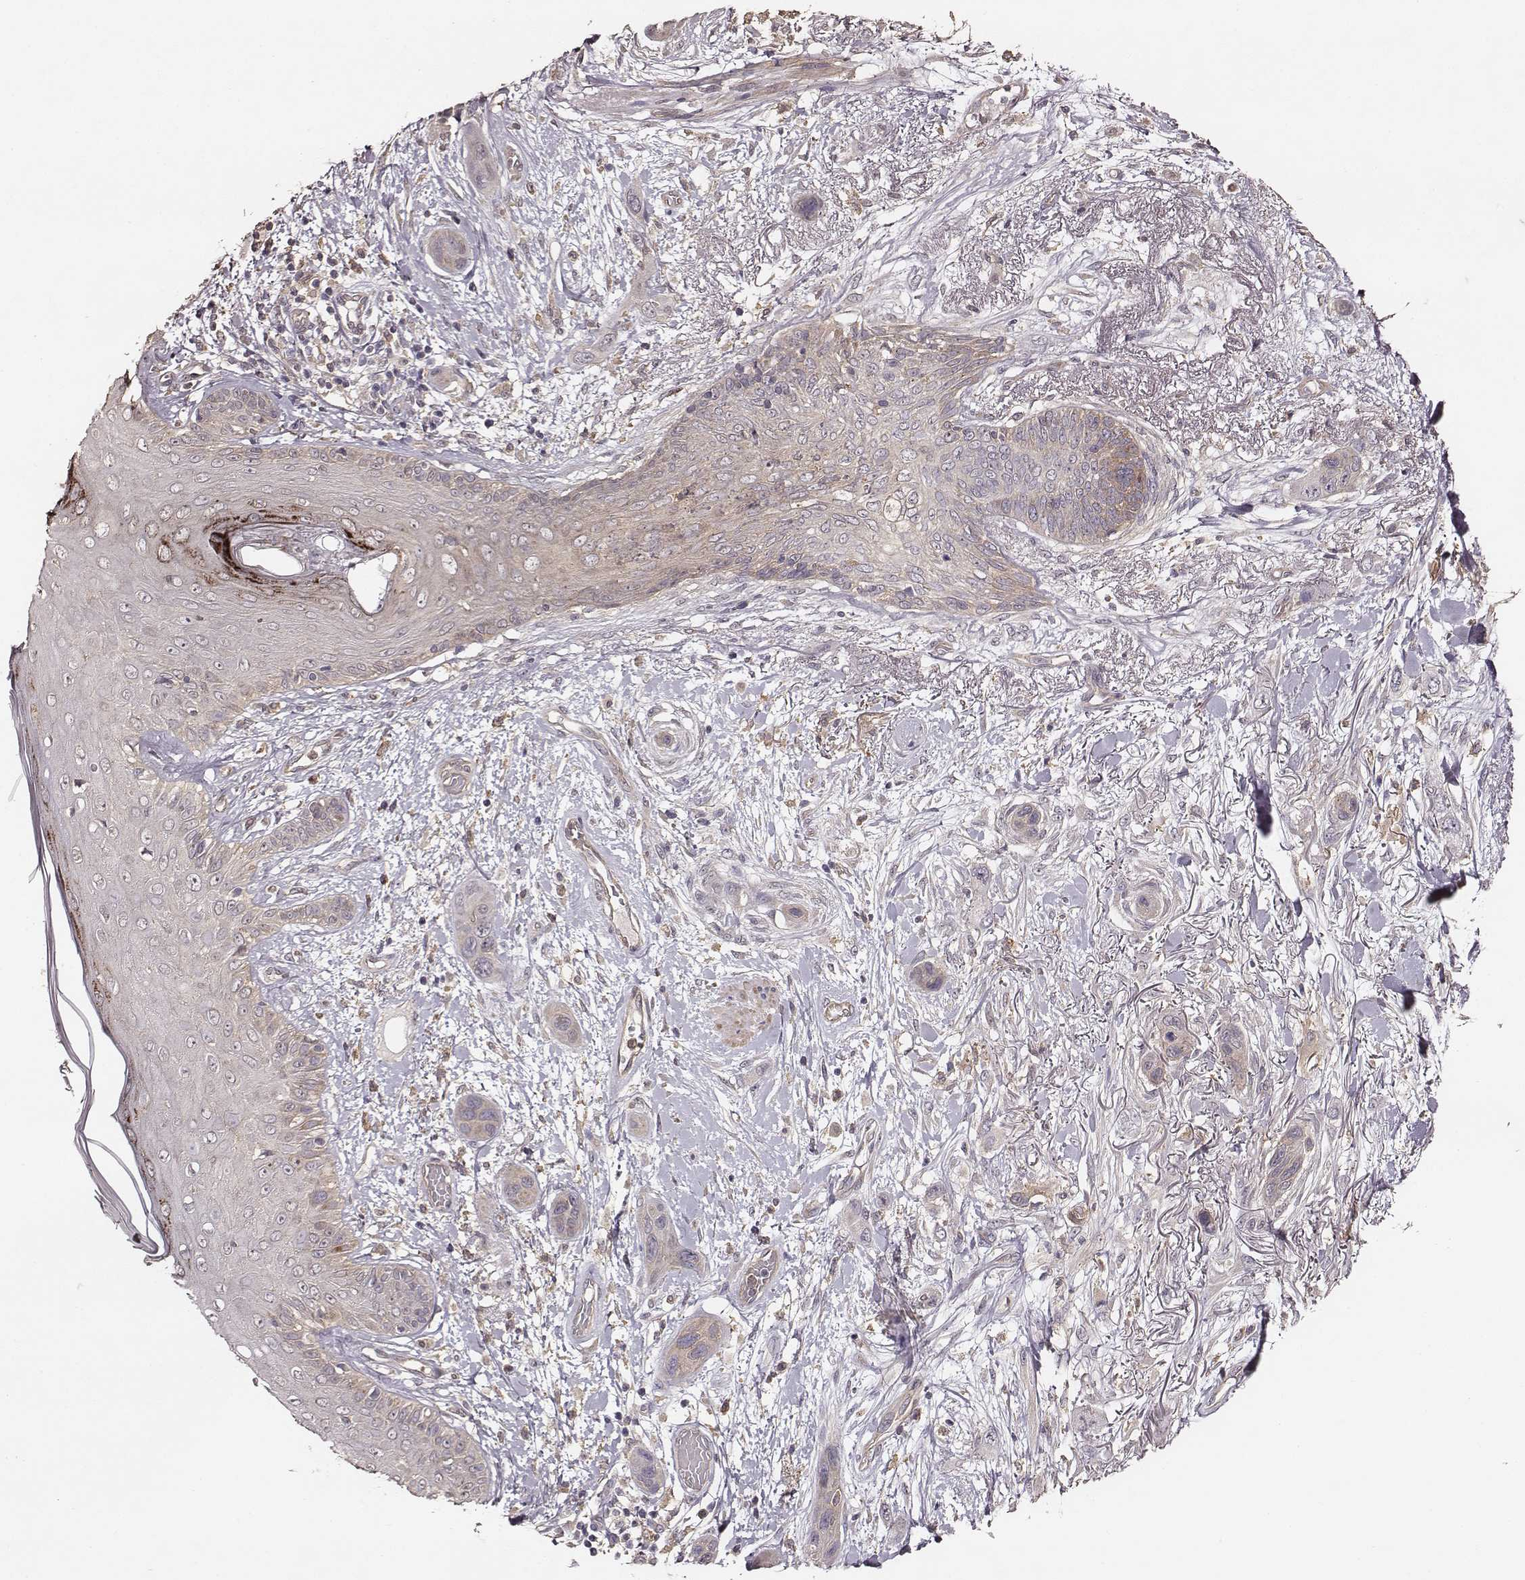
{"staining": {"intensity": "weak", "quantity": "25%-75%", "location": "cytoplasmic/membranous"}, "tissue": "skin cancer", "cell_type": "Tumor cells", "image_type": "cancer", "snomed": [{"axis": "morphology", "description": "Squamous cell carcinoma, NOS"}, {"axis": "topography", "description": "Skin"}], "caption": "Tumor cells reveal low levels of weak cytoplasmic/membranous staining in approximately 25%-75% of cells in human skin squamous cell carcinoma. (brown staining indicates protein expression, while blue staining denotes nuclei).", "gene": "VPS26A", "patient": {"sex": "male", "age": 79}}